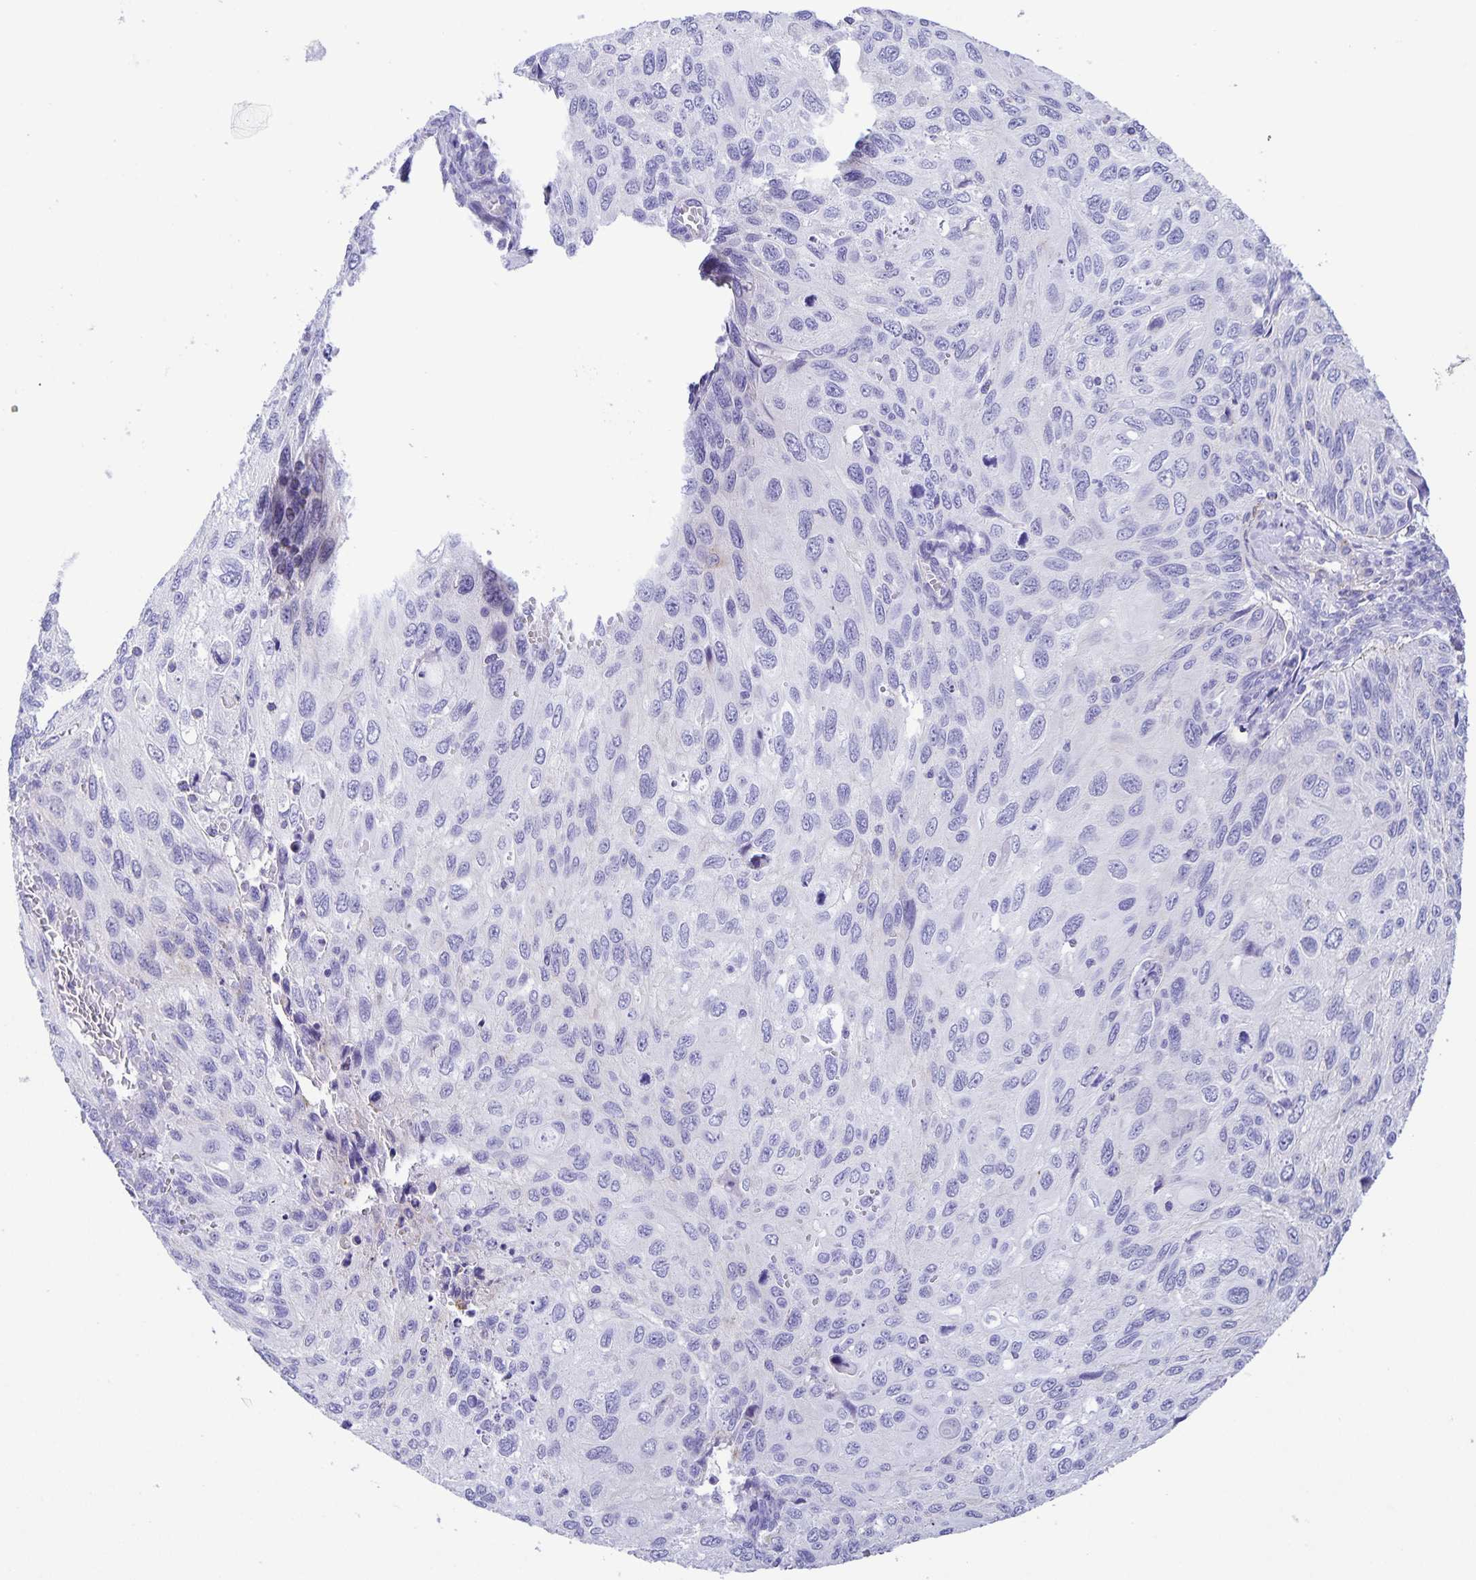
{"staining": {"intensity": "negative", "quantity": "none", "location": "none"}, "tissue": "cervical cancer", "cell_type": "Tumor cells", "image_type": "cancer", "snomed": [{"axis": "morphology", "description": "Squamous cell carcinoma, NOS"}, {"axis": "topography", "description": "Cervix"}], "caption": "Human cervical cancer stained for a protein using IHC displays no positivity in tumor cells.", "gene": "UBQLN3", "patient": {"sex": "female", "age": 70}}